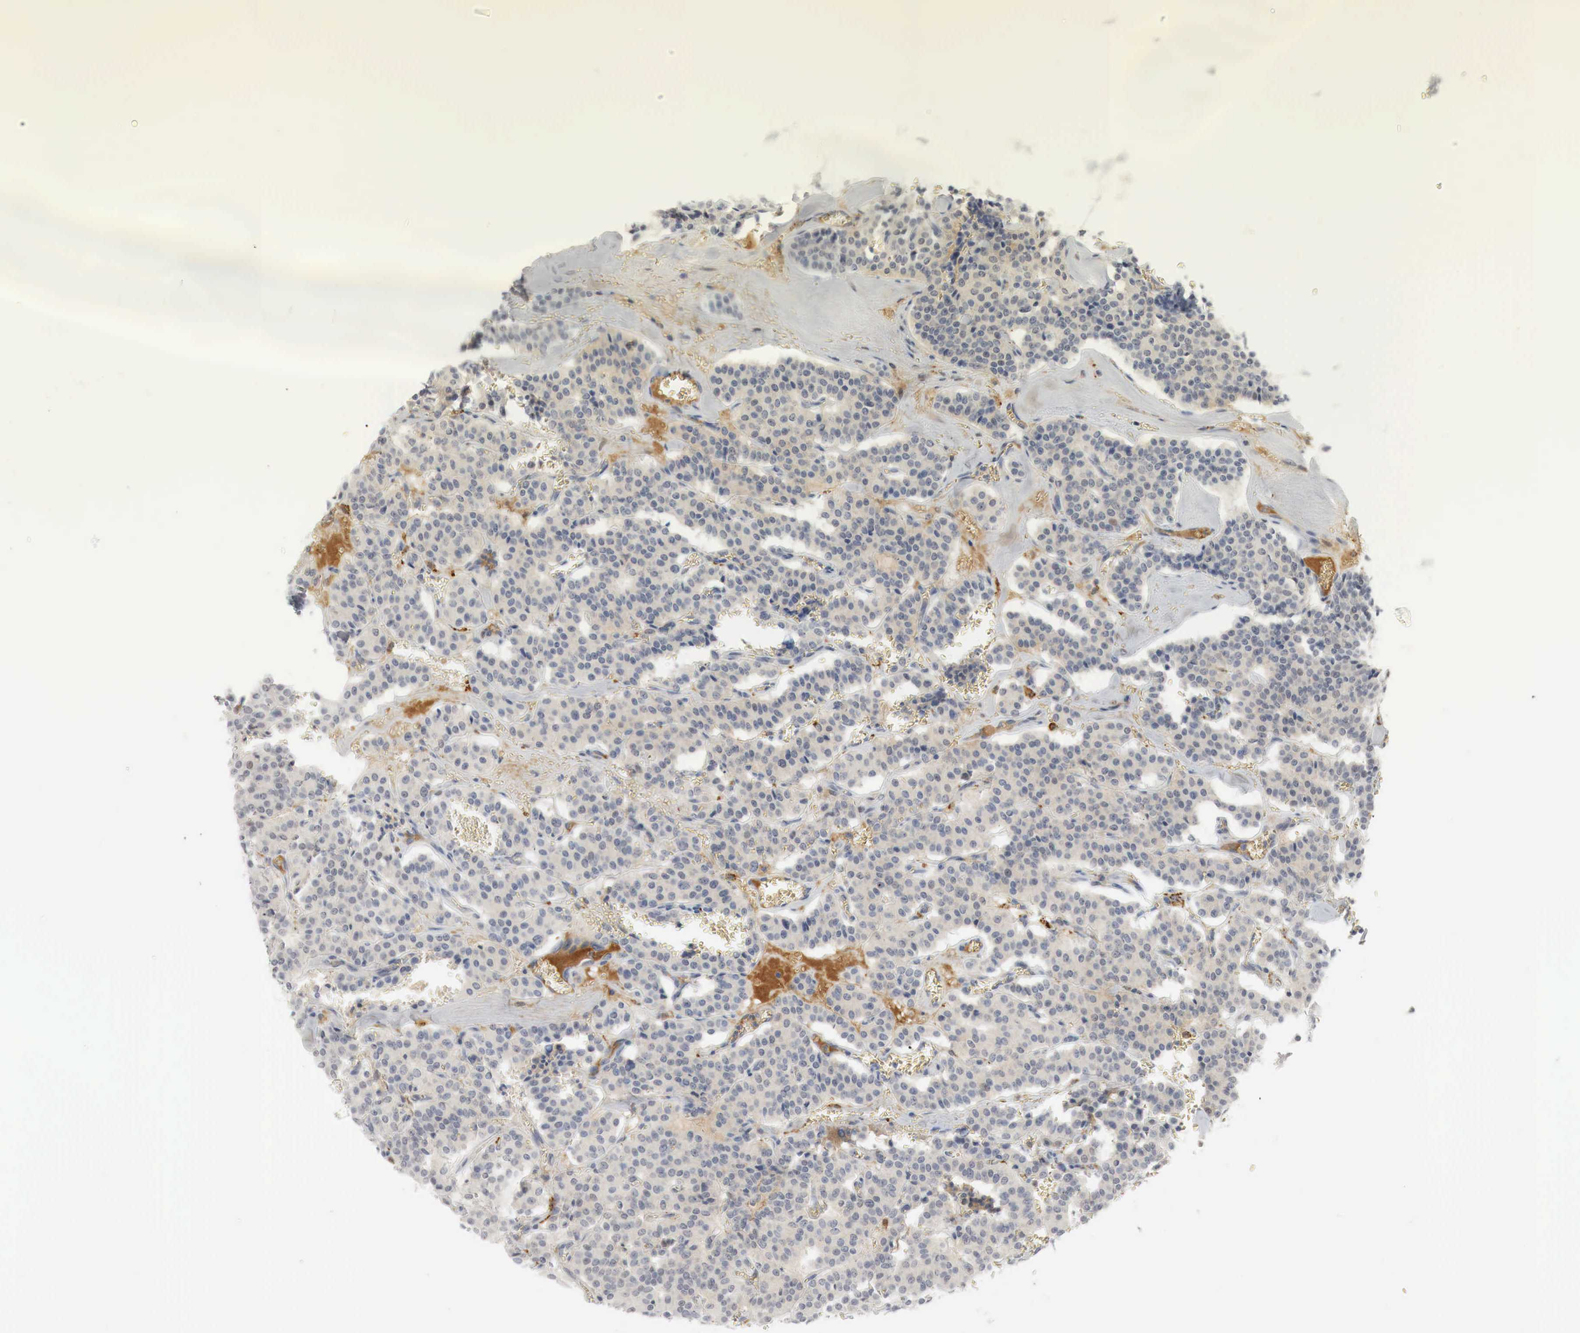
{"staining": {"intensity": "weak", "quantity": "<25%", "location": "cytoplasmic/membranous,nuclear"}, "tissue": "carcinoid", "cell_type": "Tumor cells", "image_type": "cancer", "snomed": [{"axis": "morphology", "description": "Carcinoid, malignant, NOS"}, {"axis": "topography", "description": "Bronchus"}], "caption": "Immunohistochemical staining of human carcinoid displays no significant positivity in tumor cells.", "gene": "MYC", "patient": {"sex": "male", "age": 55}}